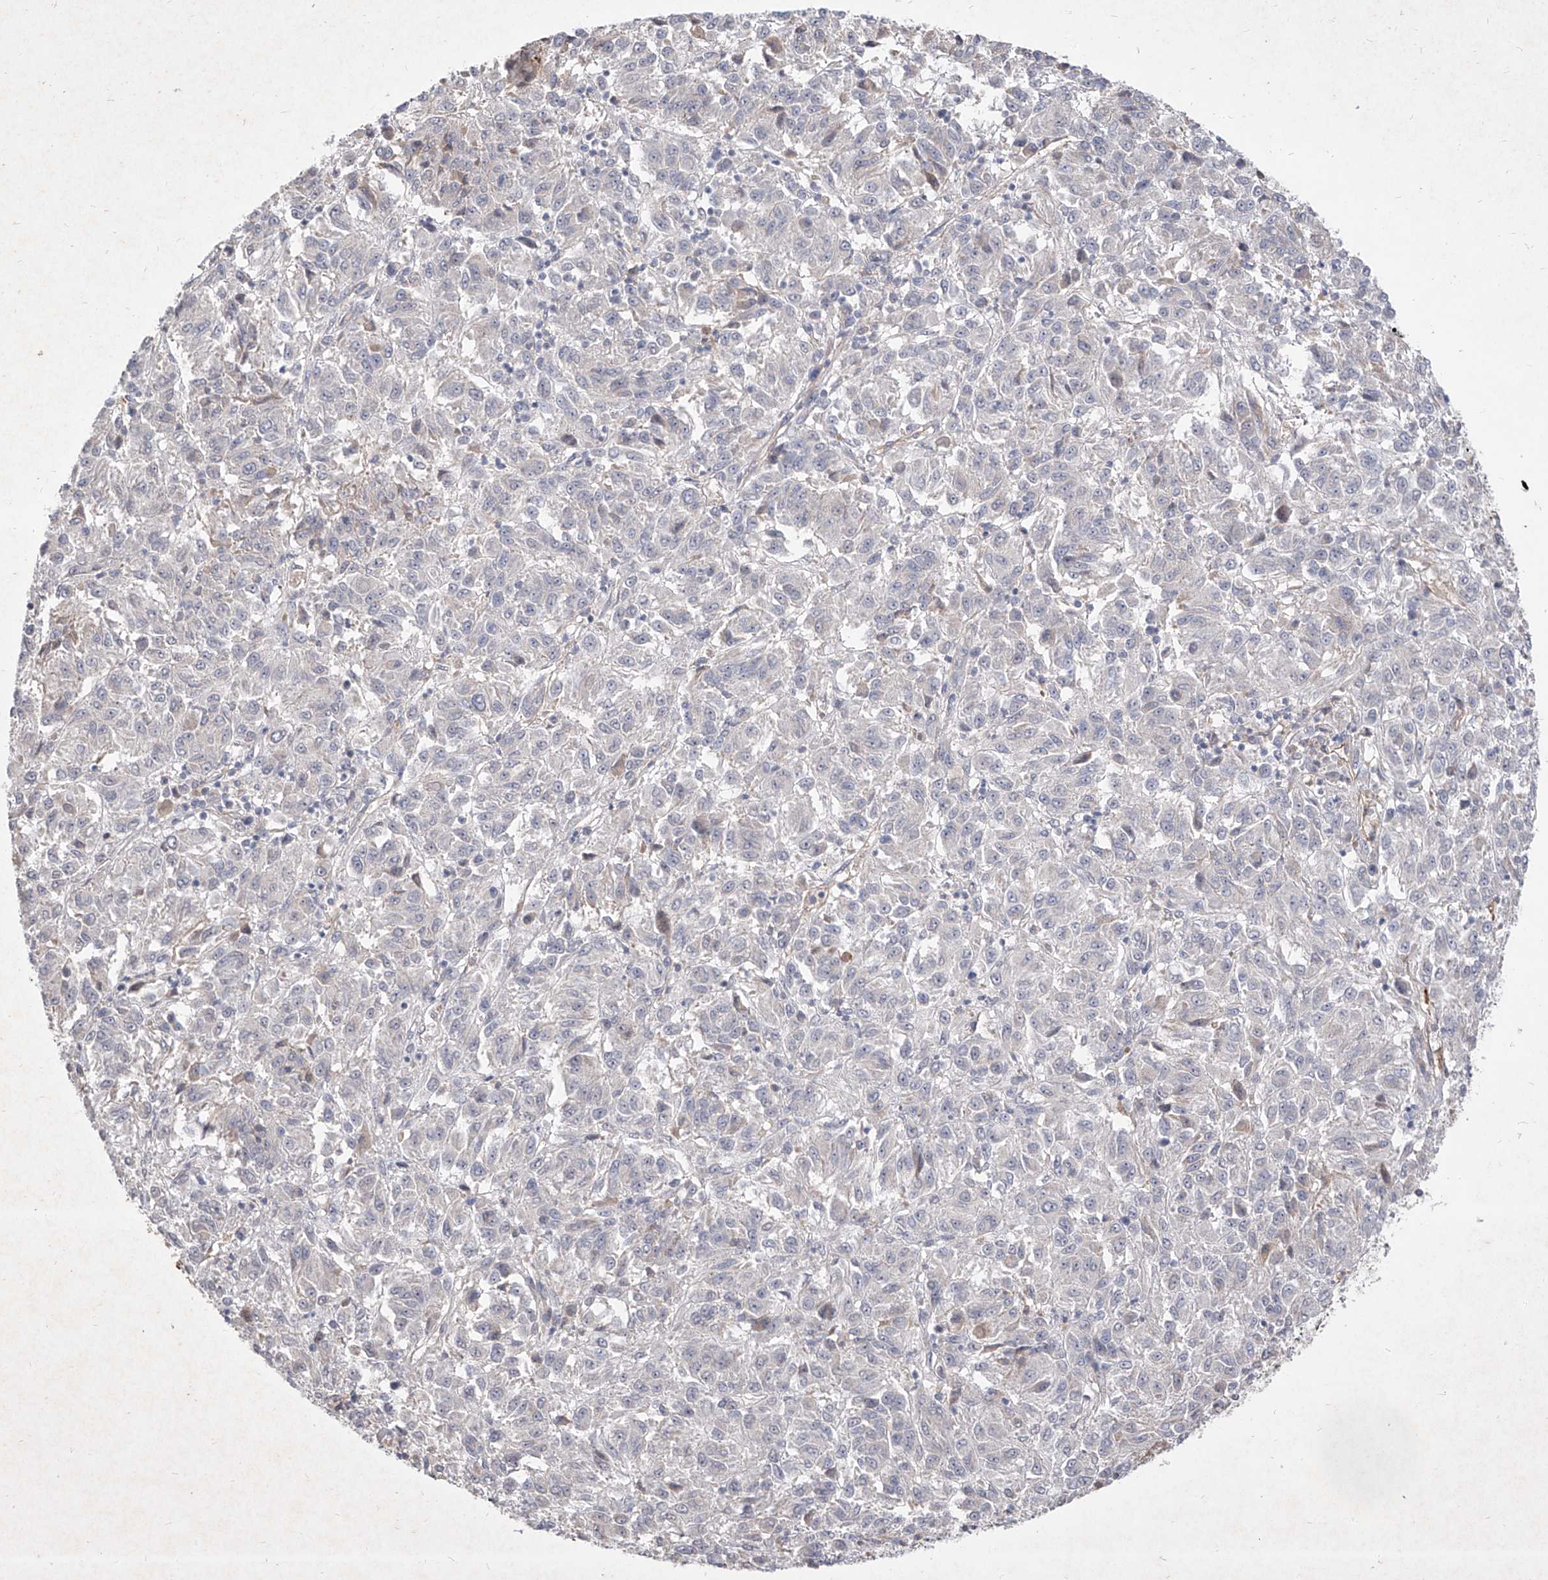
{"staining": {"intensity": "negative", "quantity": "none", "location": "none"}, "tissue": "melanoma", "cell_type": "Tumor cells", "image_type": "cancer", "snomed": [{"axis": "morphology", "description": "Malignant melanoma, Metastatic site"}, {"axis": "topography", "description": "Lung"}], "caption": "This is an immunohistochemistry (IHC) histopathology image of human melanoma. There is no positivity in tumor cells.", "gene": "C4A", "patient": {"sex": "male", "age": 64}}